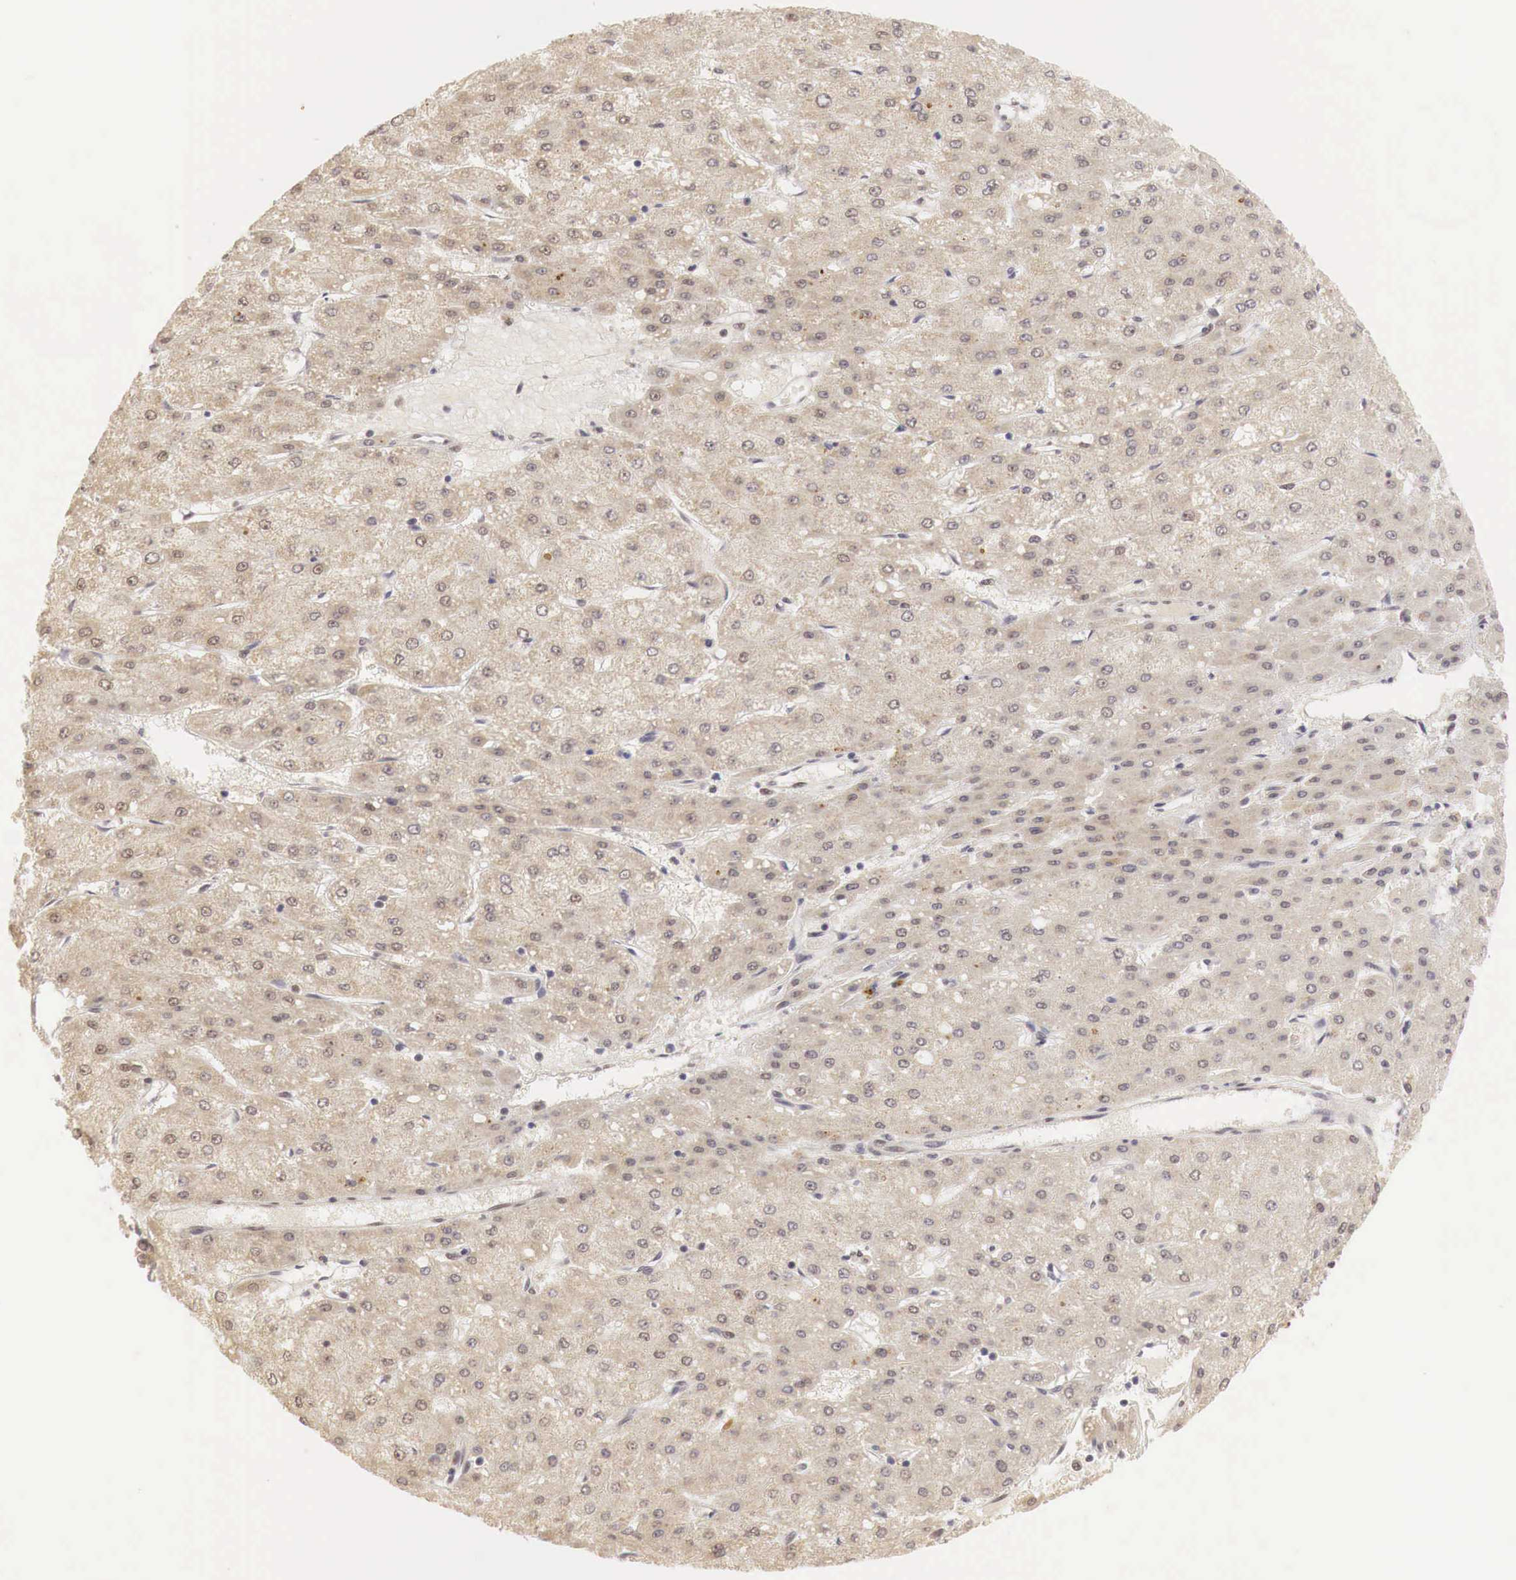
{"staining": {"intensity": "weak", "quantity": ">75%", "location": "cytoplasmic/membranous,nuclear"}, "tissue": "liver cancer", "cell_type": "Tumor cells", "image_type": "cancer", "snomed": [{"axis": "morphology", "description": "Carcinoma, Hepatocellular, NOS"}, {"axis": "topography", "description": "Liver"}], "caption": "Immunohistochemical staining of human liver hepatocellular carcinoma demonstrates low levels of weak cytoplasmic/membranous and nuclear positivity in about >75% of tumor cells.", "gene": "GPKOW", "patient": {"sex": "female", "age": 52}}